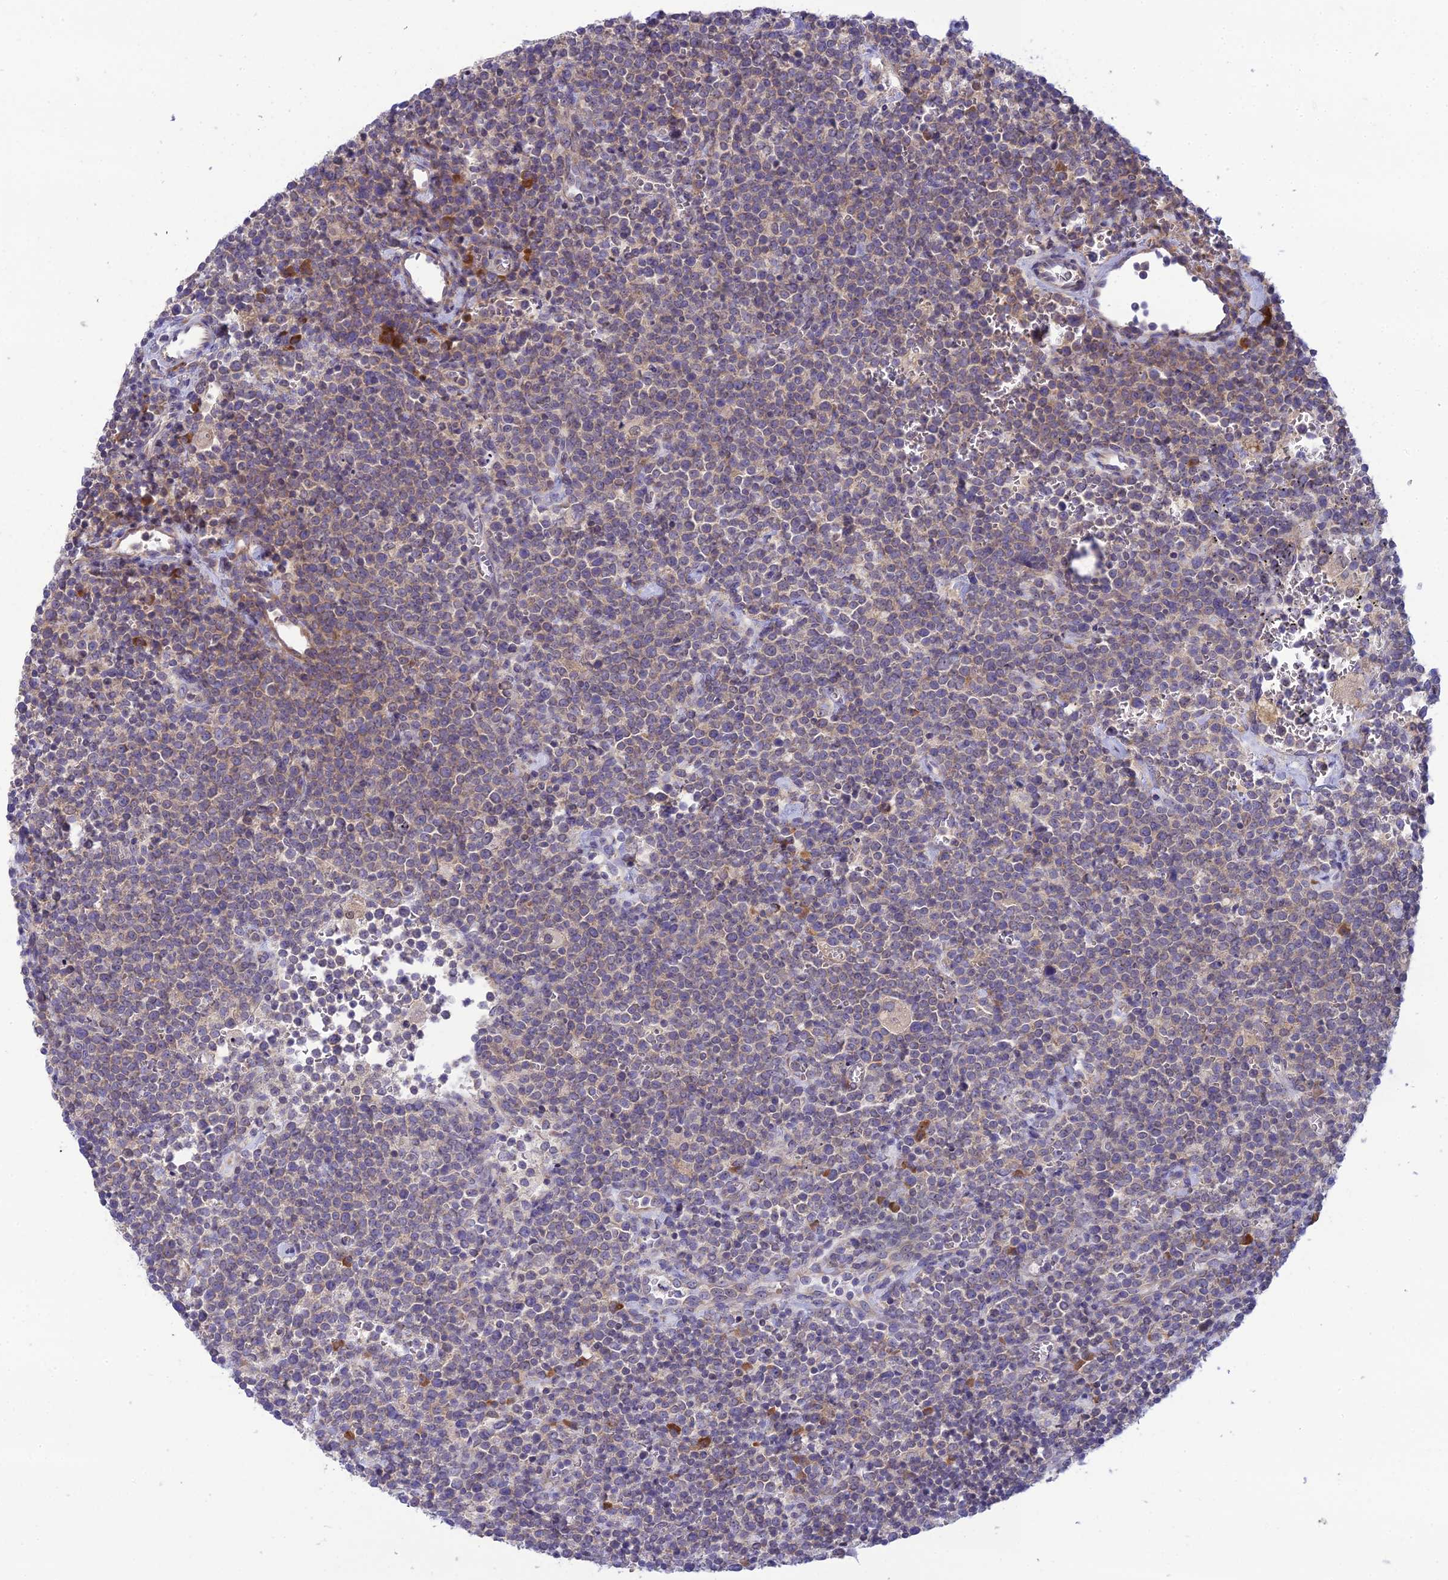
{"staining": {"intensity": "weak", "quantity": "25%-75%", "location": "cytoplasmic/membranous"}, "tissue": "lymphoma", "cell_type": "Tumor cells", "image_type": "cancer", "snomed": [{"axis": "morphology", "description": "Malignant lymphoma, non-Hodgkin's type, High grade"}, {"axis": "topography", "description": "Lymph node"}], "caption": "The histopathology image shows a brown stain indicating the presence of a protein in the cytoplasmic/membranous of tumor cells in malignant lymphoma, non-Hodgkin's type (high-grade).", "gene": "CLCN7", "patient": {"sex": "male", "age": 61}}